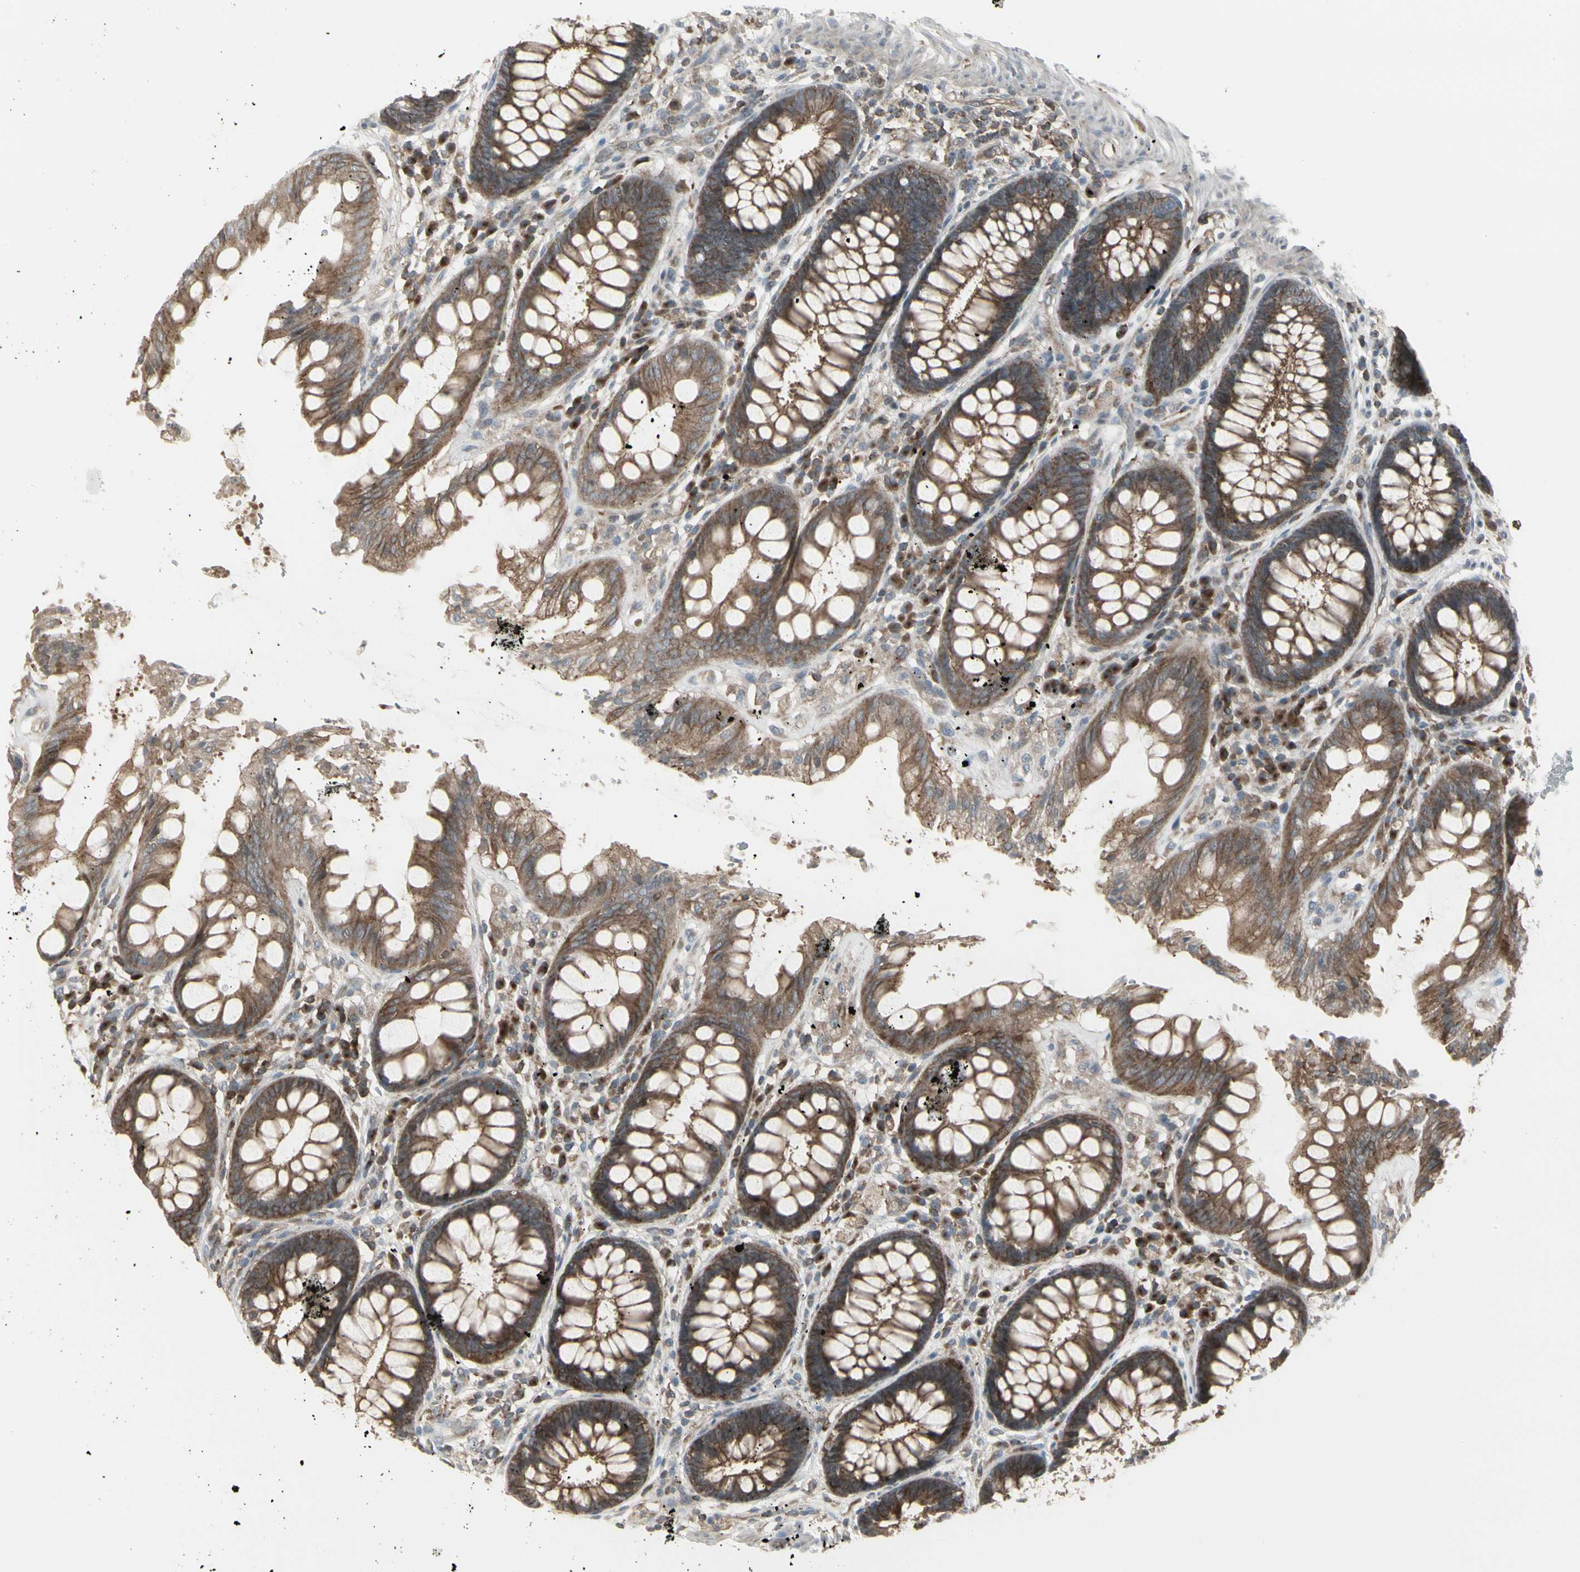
{"staining": {"intensity": "strong", "quantity": ">75%", "location": "cytoplasmic/membranous"}, "tissue": "rectum", "cell_type": "Glandular cells", "image_type": "normal", "snomed": [{"axis": "morphology", "description": "Normal tissue, NOS"}, {"axis": "topography", "description": "Rectum"}], "caption": "Strong cytoplasmic/membranous protein positivity is identified in approximately >75% of glandular cells in rectum. Nuclei are stained in blue.", "gene": "EPS15", "patient": {"sex": "female", "age": 46}}